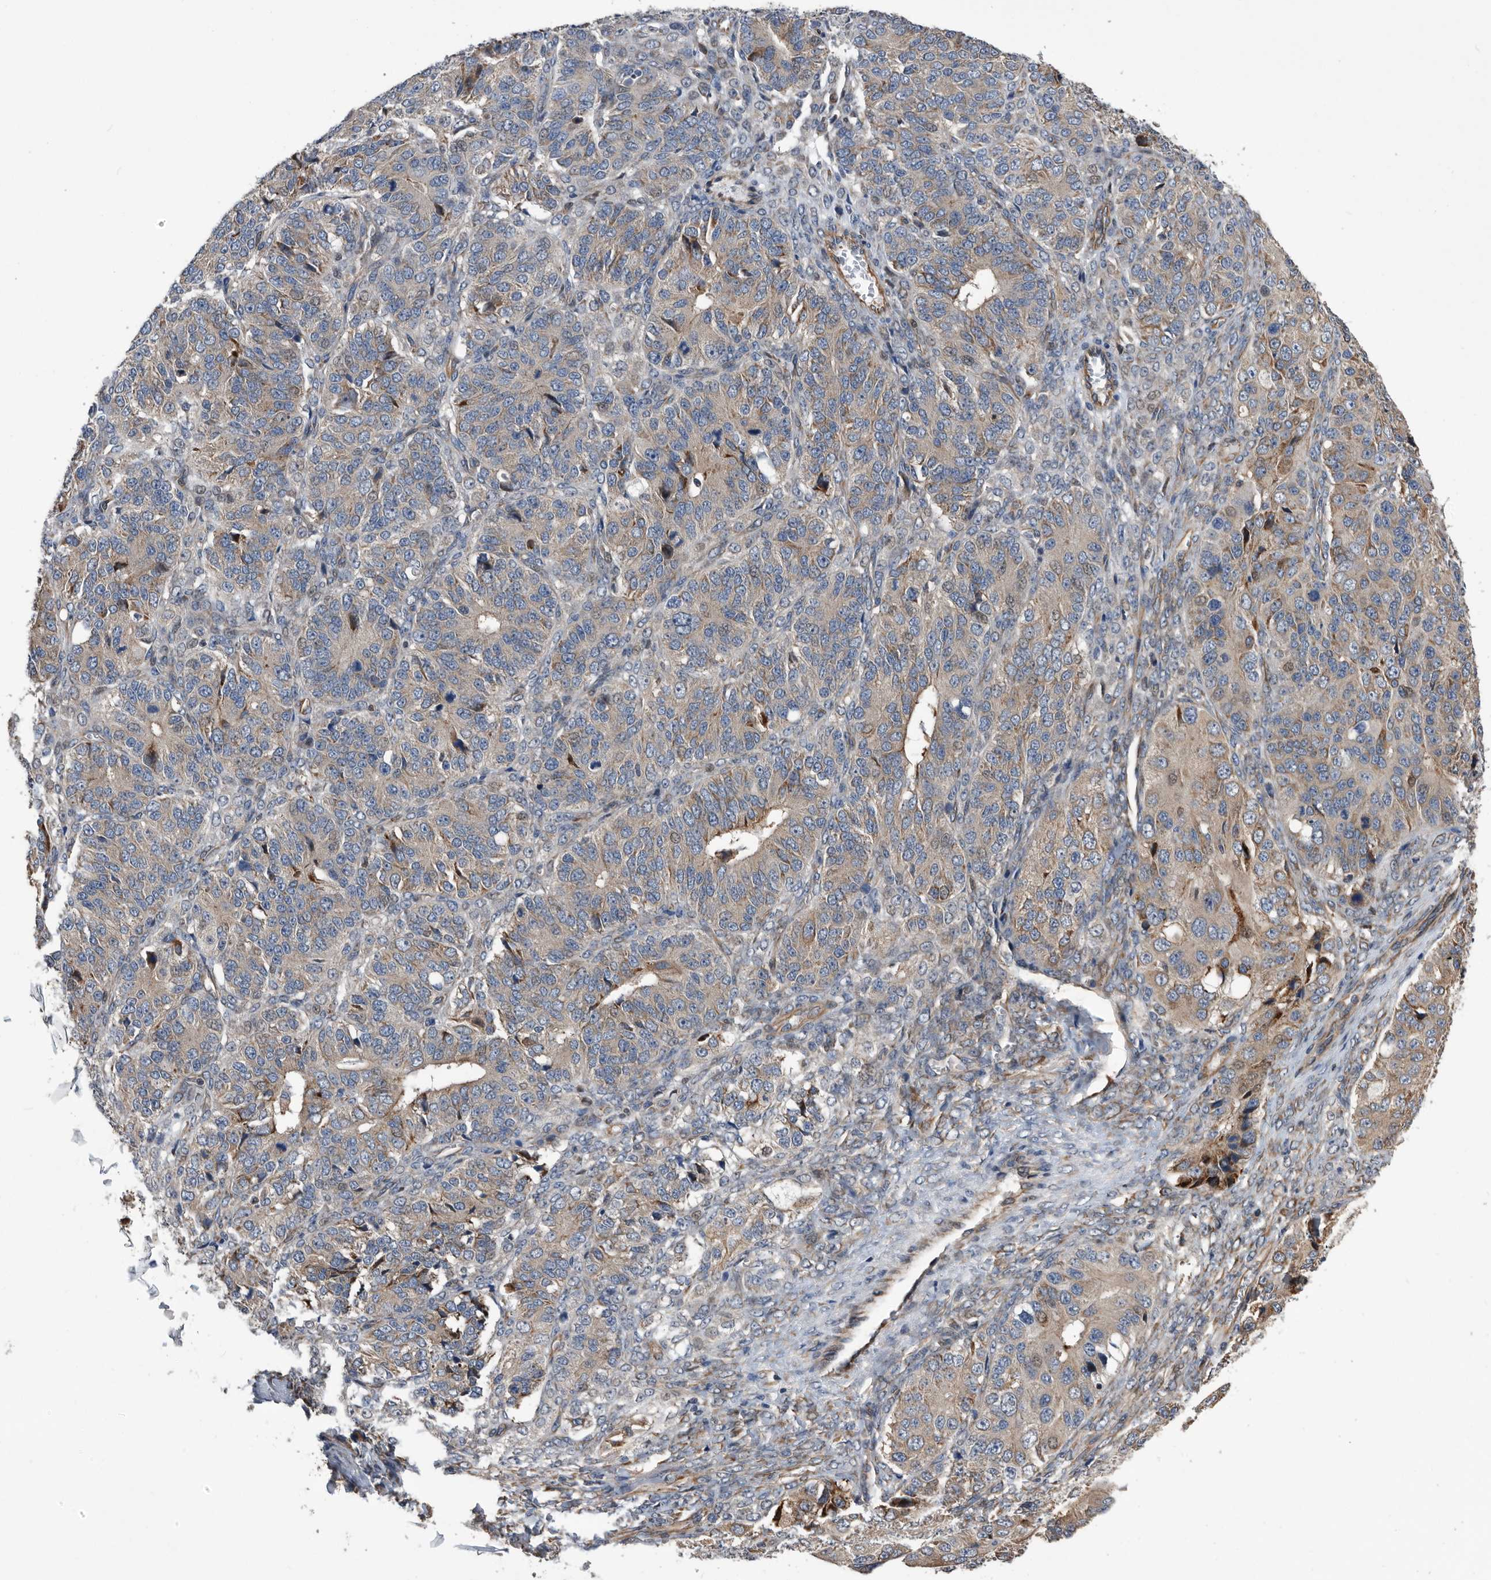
{"staining": {"intensity": "moderate", "quantity": "<25%", "location": "cytoplasmic/membranous"}, "tissue": "ovarian cancer", "cell_type": "Tumor cells", "image_type": "cancer", "snomed": [{"axis": "morphology", "description": "Carcinoma, endometroid"}, {"axis": "topography", "description": "Ovary"}], "caption": "Endometroid carcinoma (ovarian) stained with IHC displays moderate cytoplasmic/membranous positivity in about <25% of tumor cells. (DAB (3,3'-diaminobenzidine) IHC, brown staining for protein, blue staining for nuclei).", "gene": "SERINC2", "patient": {"sex": "female", "age": 51}}